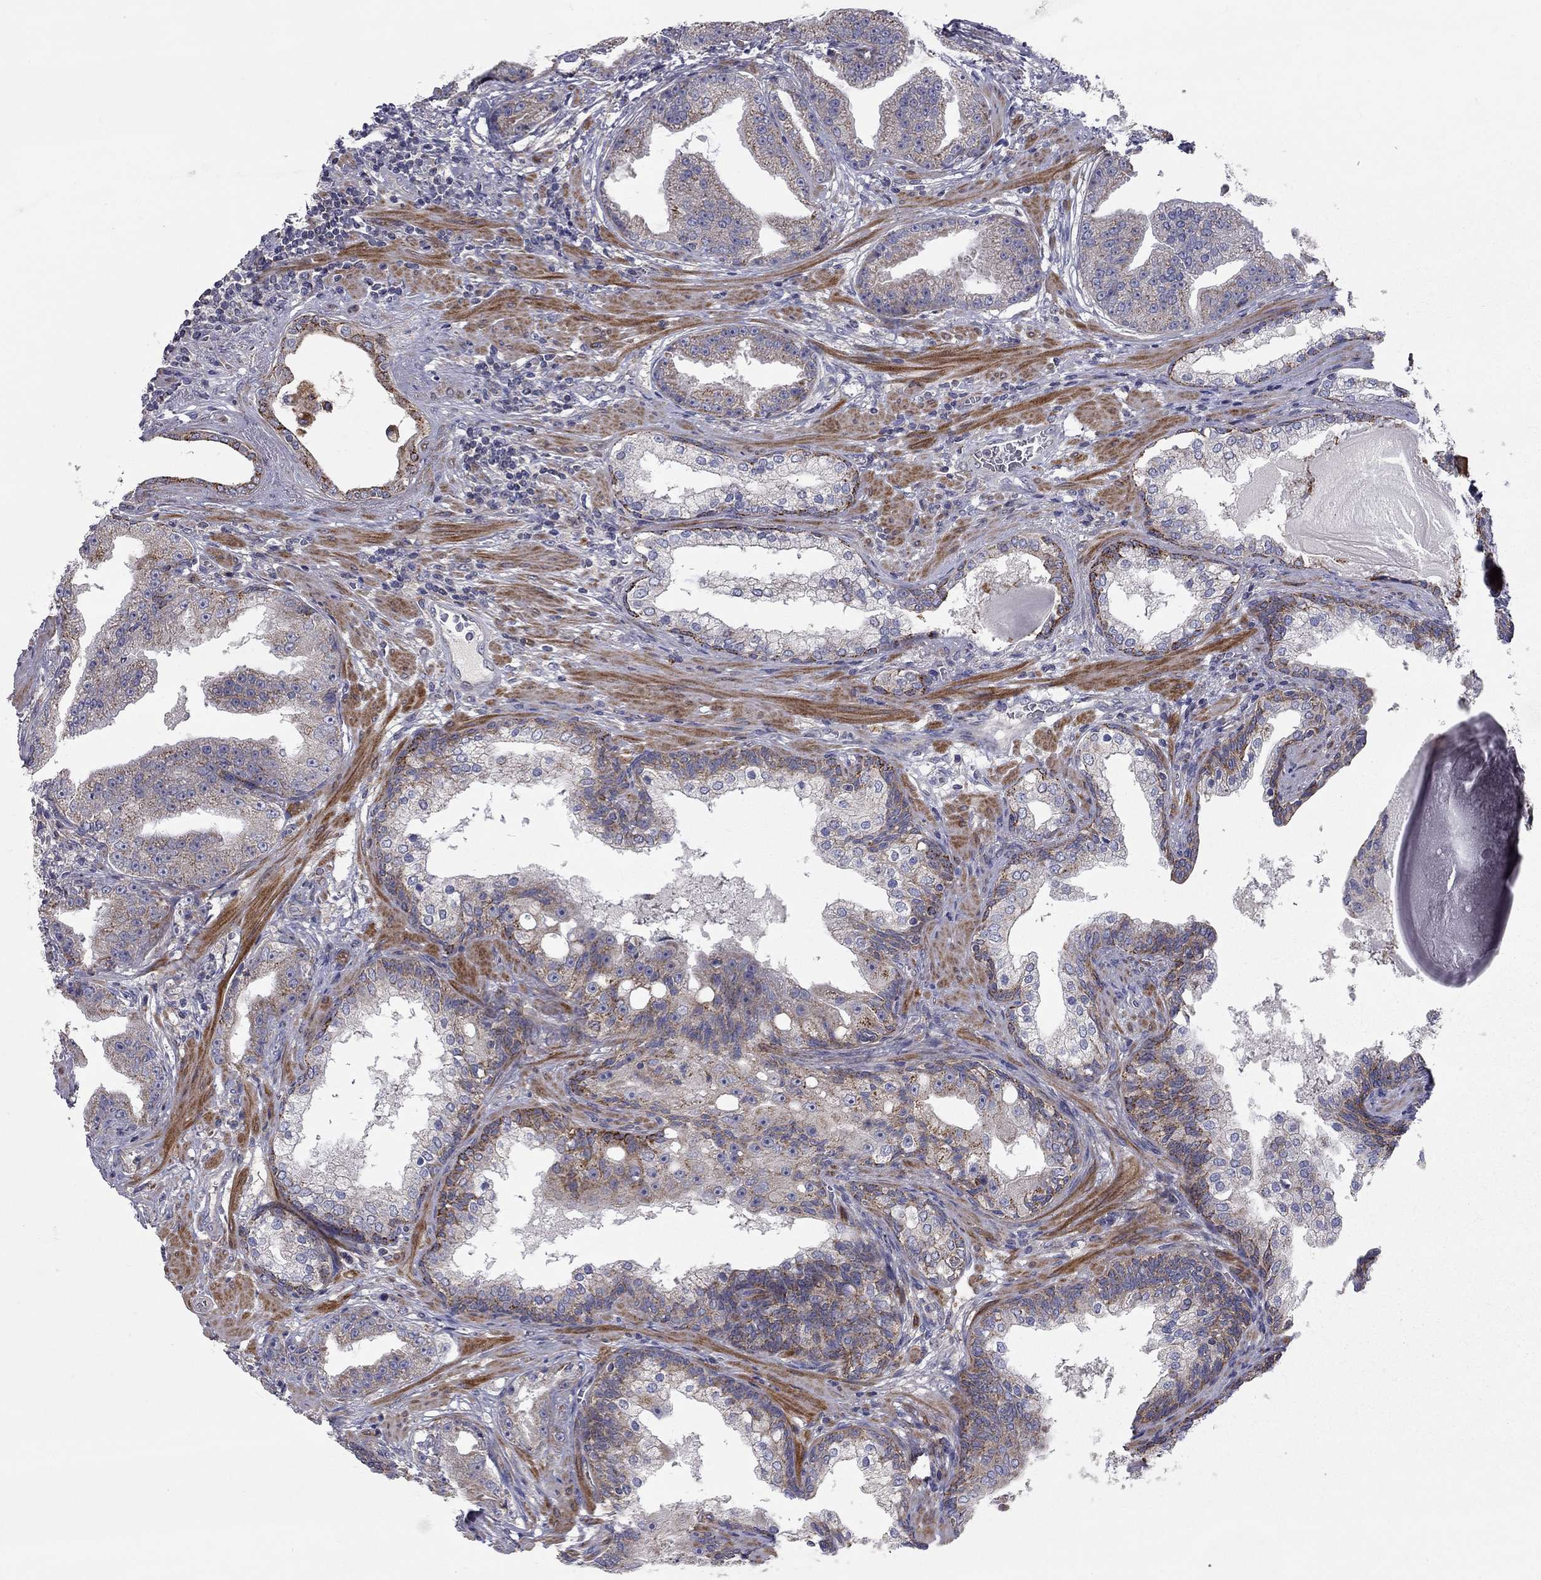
{"staining": {"intensity": "moderate", "quantity": "<25%", "location": "cytoplasmic/membranous"}, "tissue": "prostate cancer", "cell_type": "Tumor cells", "image_type": "cancer", "snomed": [{"axis": "morphology", "description": "Adenocarcinoma, Low grade"}, {"axis": "topography", "description": "Prostate"}], "caption": "Moderate cytoplasmic/membranous protein staining is identified in about <25% of tumor cells in prostate low-grade adenocarcinoma.", "gene": "KANSL1L", "patient": {"sex": "male", "age": 62}}